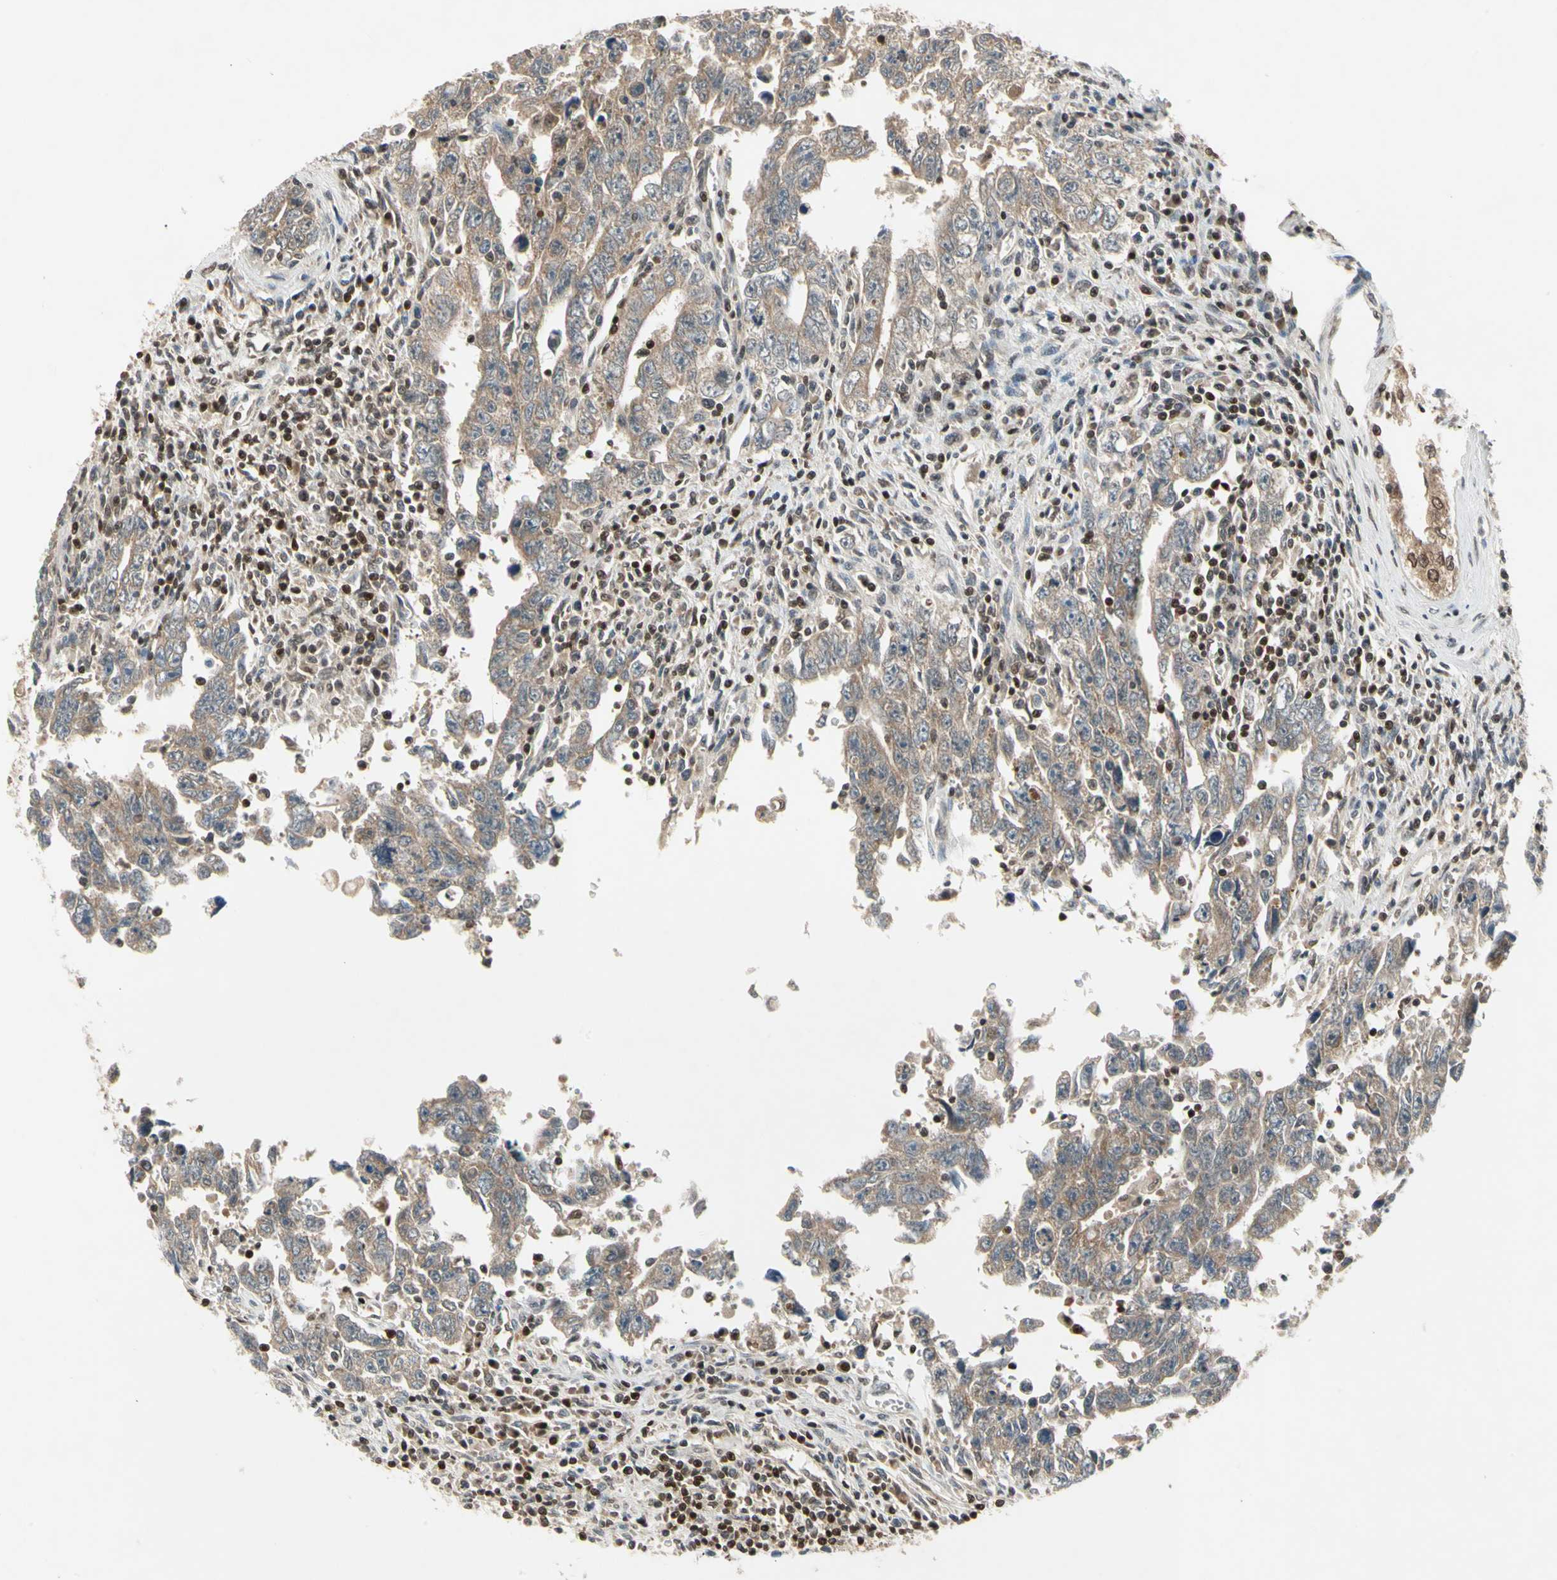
{"staining": {"intensity": "moderate", "quantity": ">75%", "location": "cytoplasmic/membranous"}, "tissue": "testis cancer", "cell_type": "Tumor cells", "image_type": "cancer", "snomed": [{"axis": "morphology", "description": "Carcinoma, Embryonal, NOS"}, {"axis": "topography", "description": "Testis"}], "caption": "Tumor cells display moderate cytoplasmic/membranous positivity in about >75% of cells in testis embryonal carcinoma.", "gene": "GSR", "patient": {"sex": "male", "age": 28}}